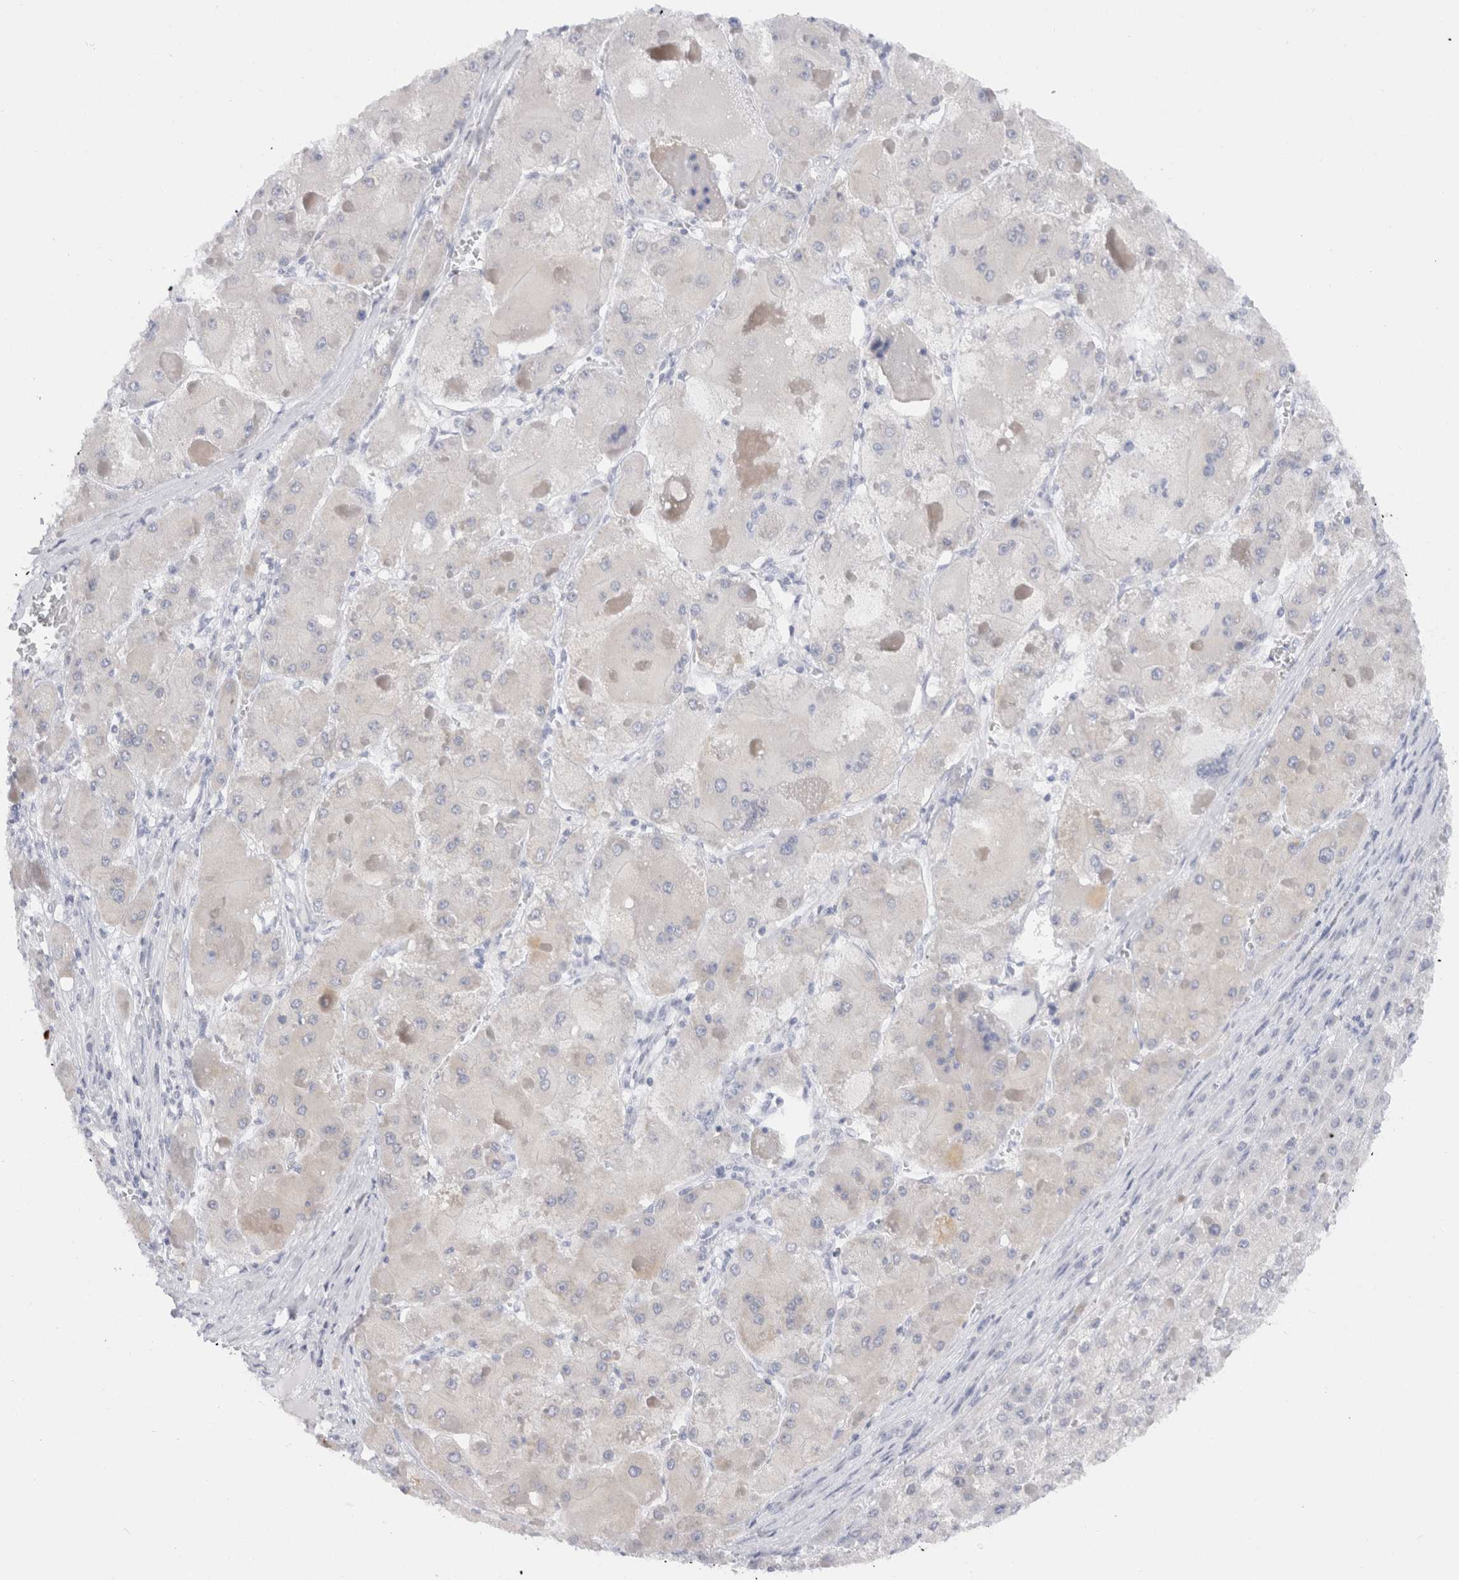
{"staining": {"intensity": "negative", "quantity": "none", "location": "none"}, "tissue": "liver cancer", "cell_type": "Tumor cells", "image_type": "cancer", "snomed": [{"axis": "morphology", "description": "Carcinoma, Hepatocellular, NOS"}, {"axis": "topography", "description": "Liver"}], "caption": "A photomicrograph of human hepatocellular carcinoma (liver) is negative for staining in tumor cells.", "gene": "C9orf50", "patient": {"sex": "female", "age": 73}}